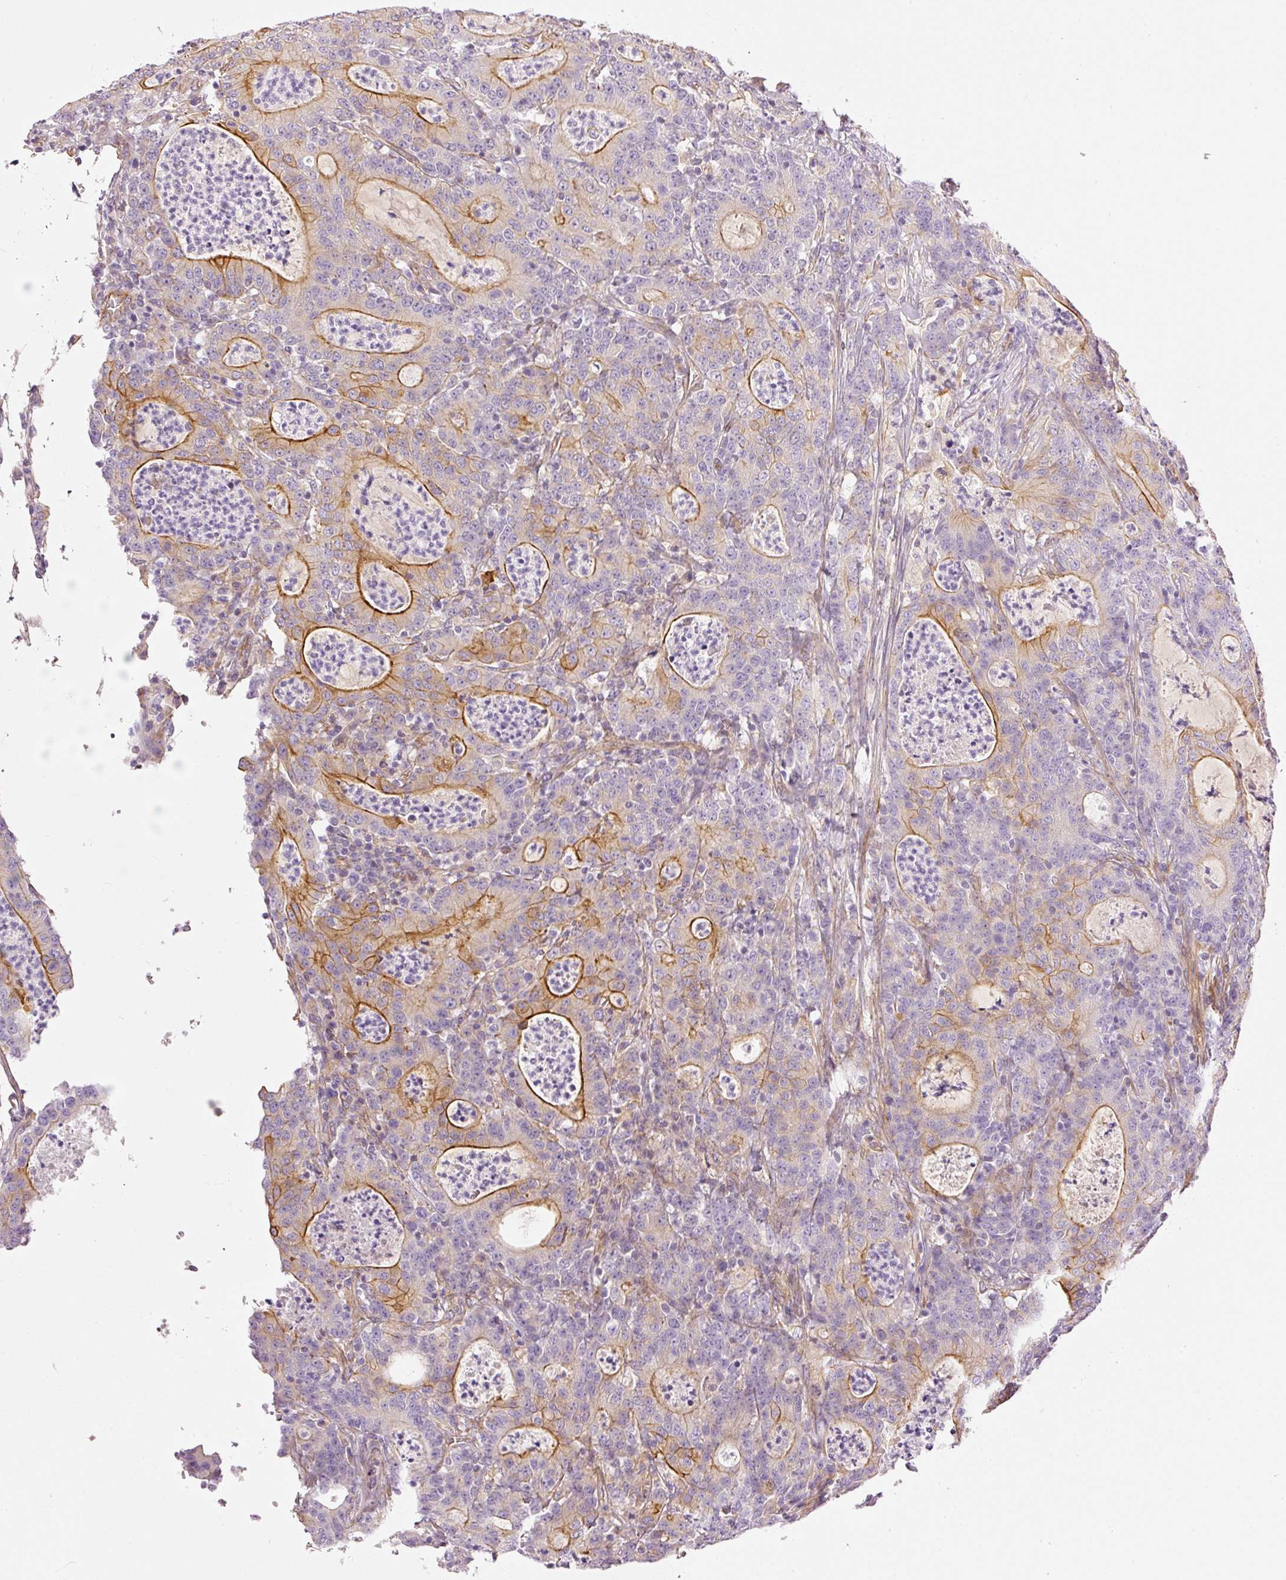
{"staining": {"intensity": "moderate", "quantity": "<25%", "location": "cytoplasmic/membranous"}, "tissue": "colorectal cancer", "cell_type": "Tumor cells", "image_type": "cancer", "snomed": [{"axis": "morphology", "description": "Adenocarcinoma, NOS"}, {"axis": "topography", "description": "Colon"}], "caption": "A high-resolution histopathology image shows immunohistochemistry staining of colorectal cancer, which shows moderate cytoplasmic/membranous staining in approximately <25% of tumor cells.", "gene": "OSR2", "patient": {"sex": "male", "age": 83}}